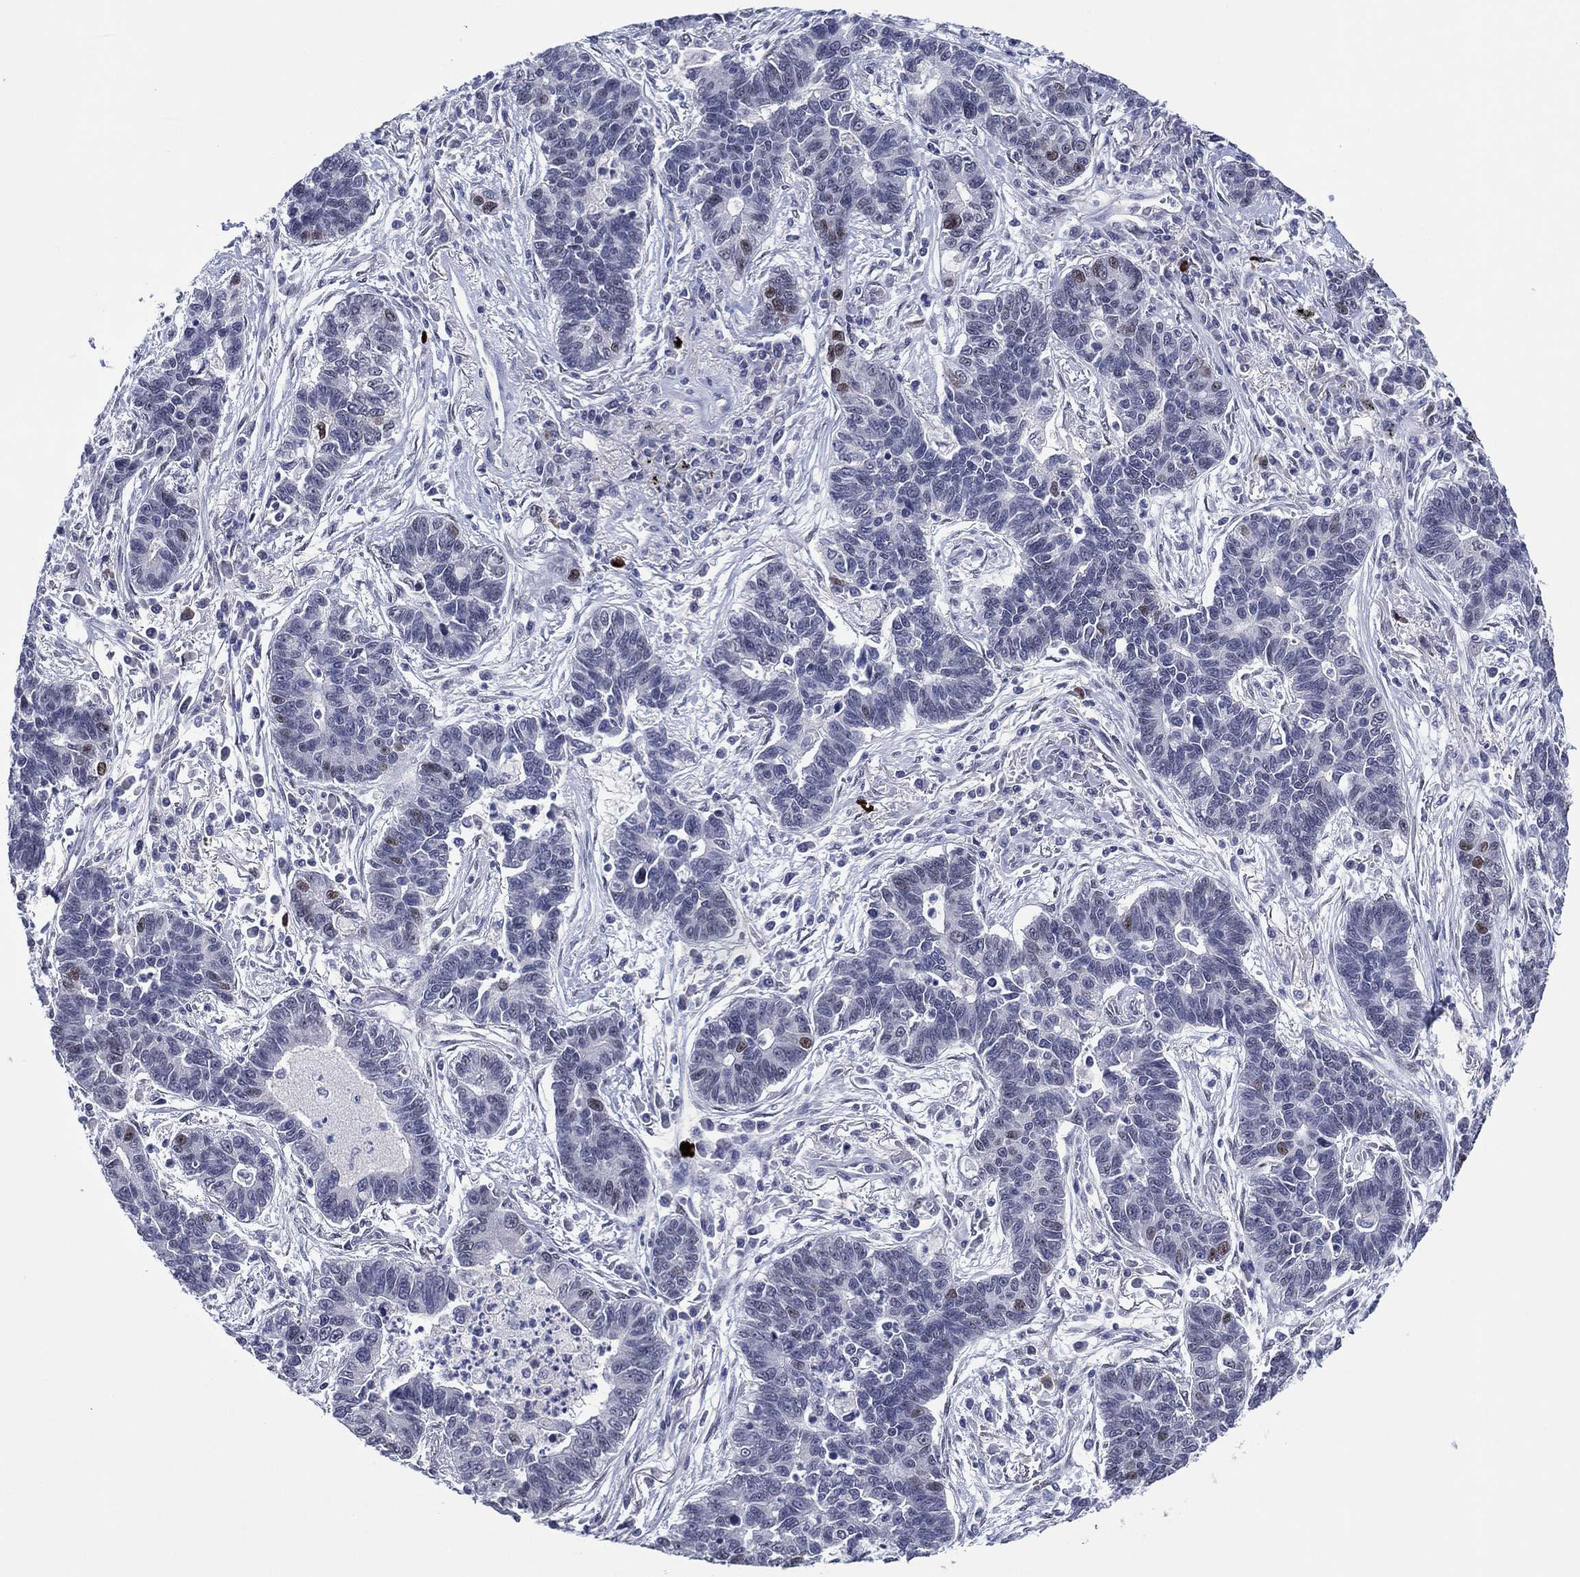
{"staining": {"intensity": "moderate", "quantity": "<25%", "location": "nuclear"}, "tissue": "lung cancer", "cell_type": "Tumor cells", "image_type": "cancer", "snomed": [{"axis": "morphology", "description": "Adenocarcinoma, NOS"}, {"axis": "topography", "description": "Lung"}], "caption": "Human lung cancer (adenocarcinoma) stained for a protein (brown) exhibits moderate nuclear positive positivity in approximately <25% of tumor cells.", "gene": "GATA6", "patient": {"sex": "female", "age": 57}}